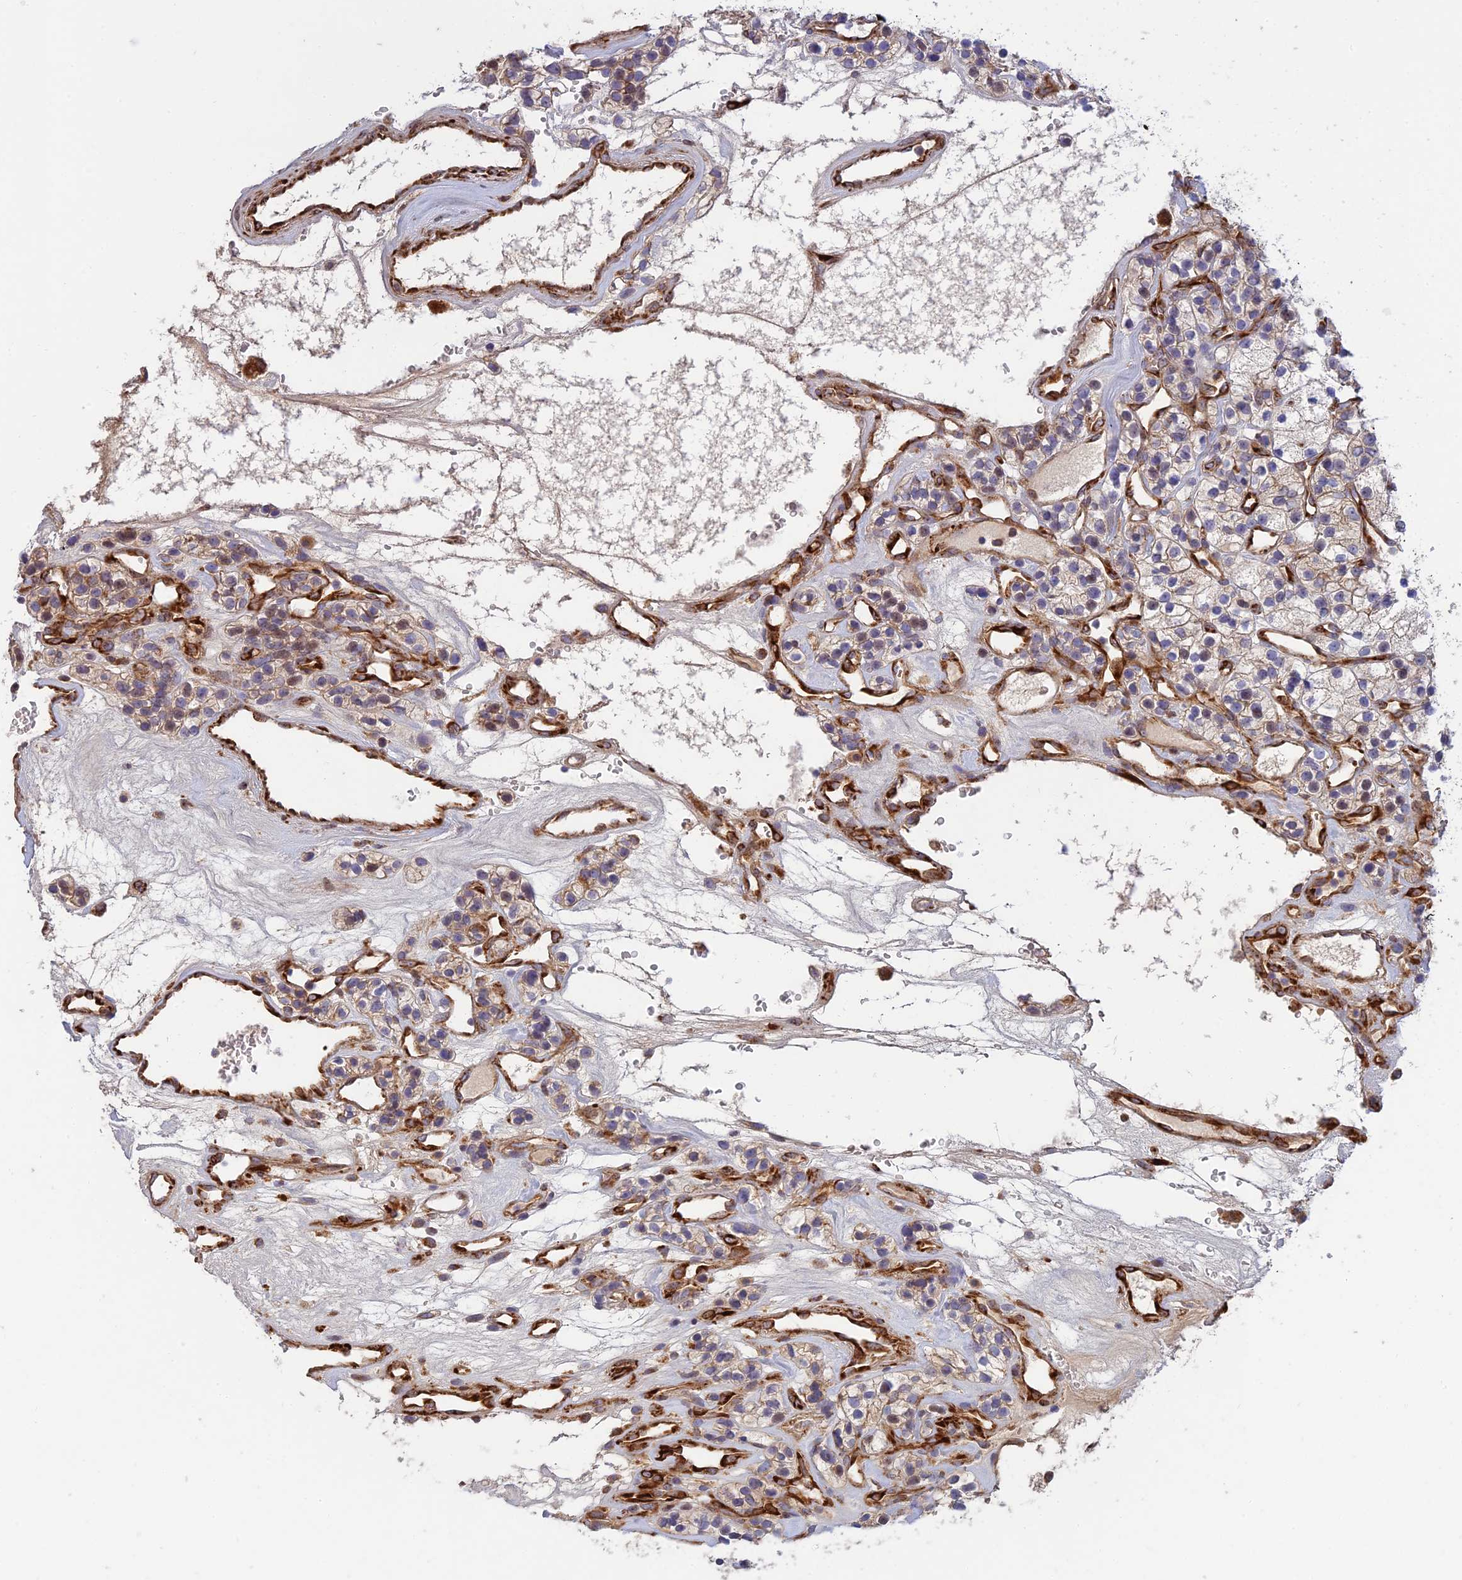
{"staining": {"intensity": "moderate", "quantity": "25%-75%", "location": "cytoplasmic/membranous"}, "tissue": "renal cancer", "cell_type": "Tumor cells", "image_type": "cancer", "snomed": [{"axis": "morphology", "description": "Adenocarcinoma, NOS"}, {"axis": "topography", "description": "Kidney"}], "caption": "Renal adenocarcinoma tissue exhibits moderate cytoplasmic/membranous staining in approximately 25%-75% of tumor cells, visualized by immunohistochemistry.", "gene": "RCN3", "patient": {"sex": "female", "age": 57}}